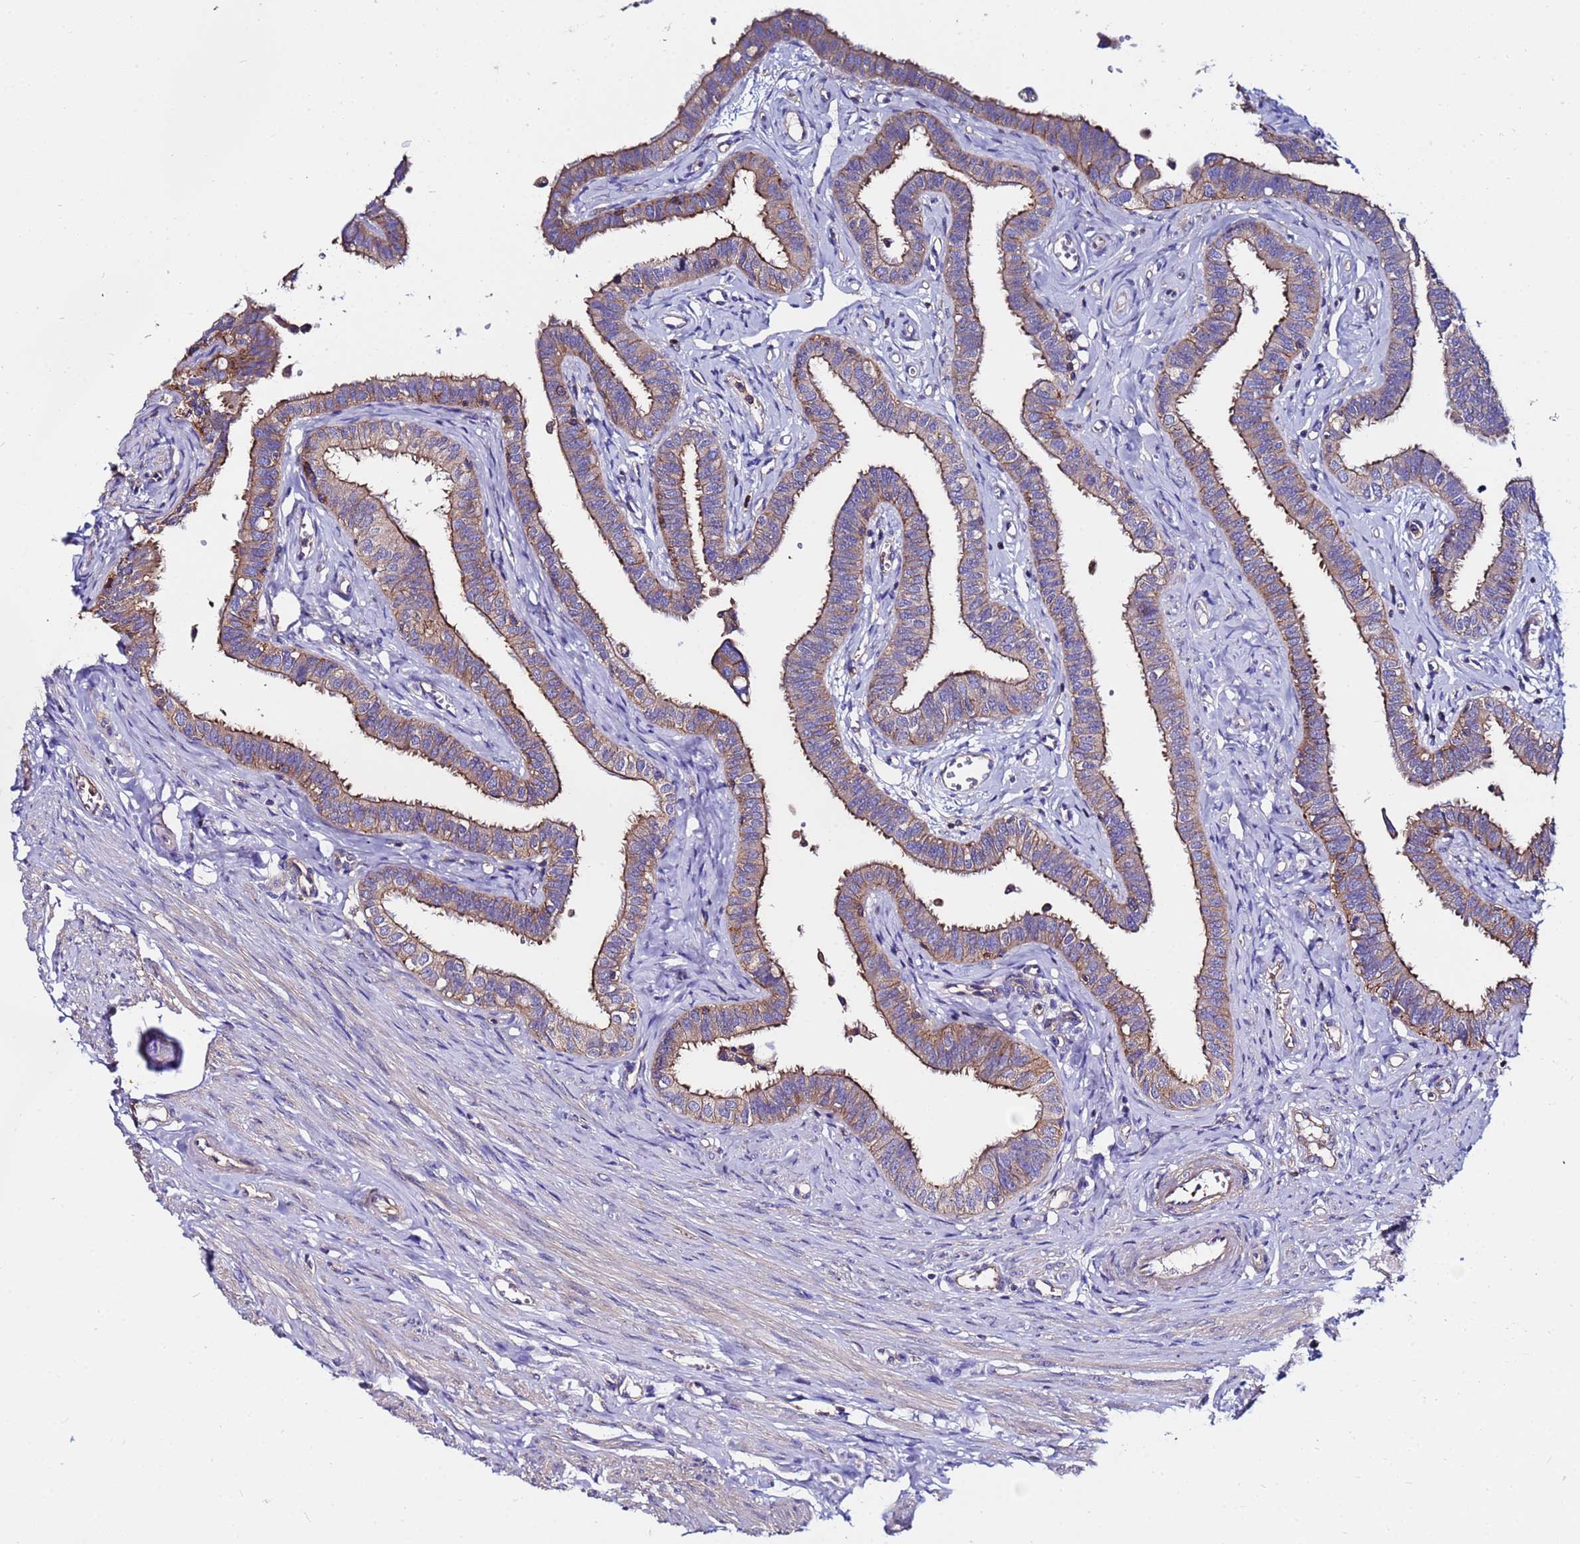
{"staining": {"intensity": "moderate", "quantity": ">75%", "location": "cytoplasmic/membranous"}, "tissue": "fallopian tube", "cell_type": "Glandular cells", "image_type": "normal", "snomed": [{"axis": "morphology", "description": "Normal tissue, NOS"}, {"axis": "morphology", "description": "Carcinoma, NOS"}, {"axis": "topography", "description": "Fallopian tube"}, {"axis": "topography", "description": "Ovary"}], "caption": "Brown immunohistochemical staining in unremarkable fallopian tube reveals moderate cytoplasmic/membranous positivity in approximately >75% of glandular cells. (DAB IHC, brown staining for protein, blue staining for nuclei).", "gene": "POTEE", "patient": {"sex": "female", "age": 59}}